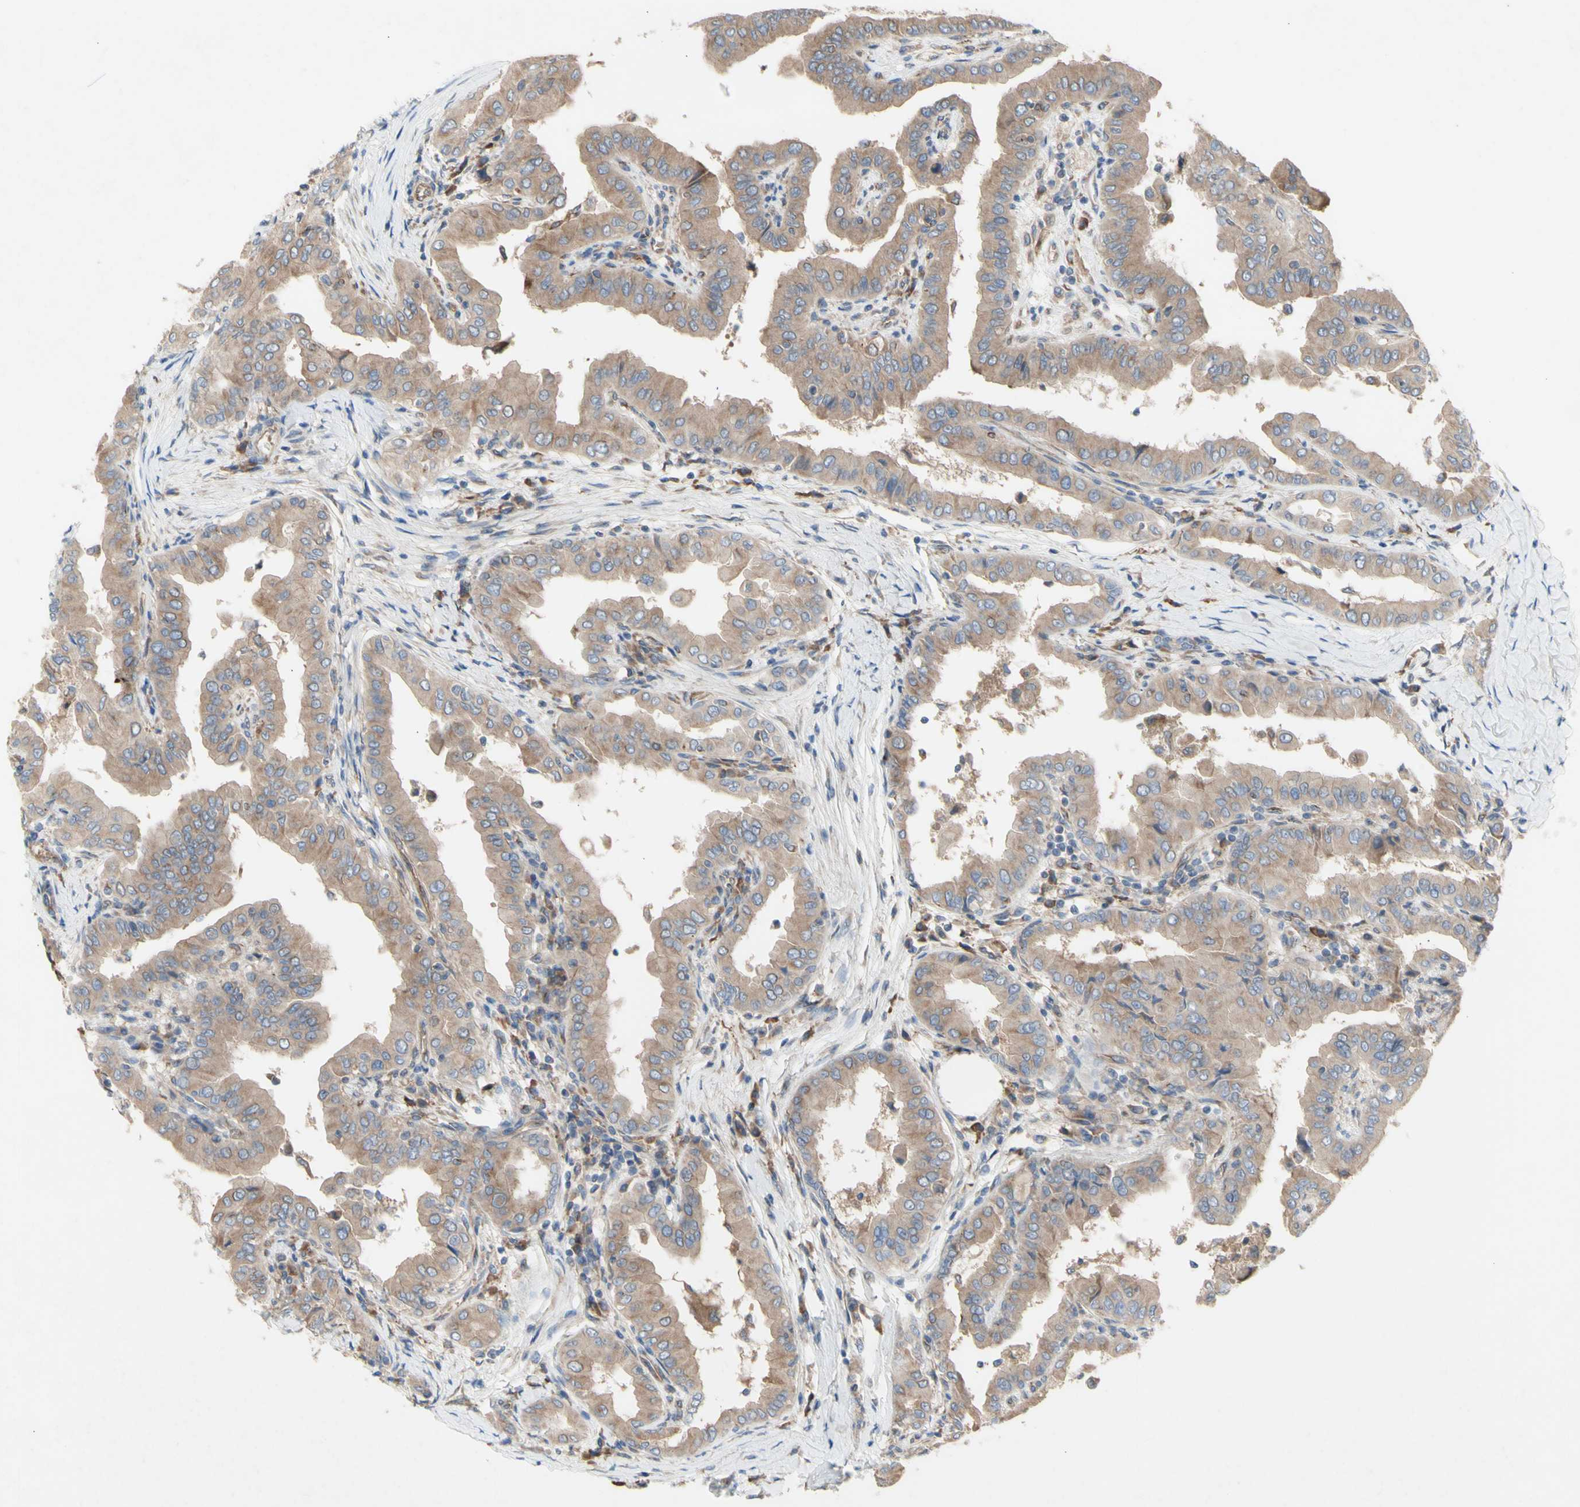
{"staining": {"intensity": "moderate", "quantity": ">75%", "location": "cytoplasmic/membranous"}, "tissue": "thyroid cancer", "cell_type": "Tumor cells", "image_type": "cancer", "snomed": [{"axis": "morphology", "description": "Papillary adenocarcinoma, NOS"}, {"axis": "topography", "description": "Thyroid gland"}], "caption": "Thyroid papillary adenocarcinoma tissue displays moderate cytoplasmic/membranous staining in approximately >75% of tumor cells, visualized by immunohistochemistry.", "gene": "KLC1", "patient": {"sex": "male", "age": 33}}